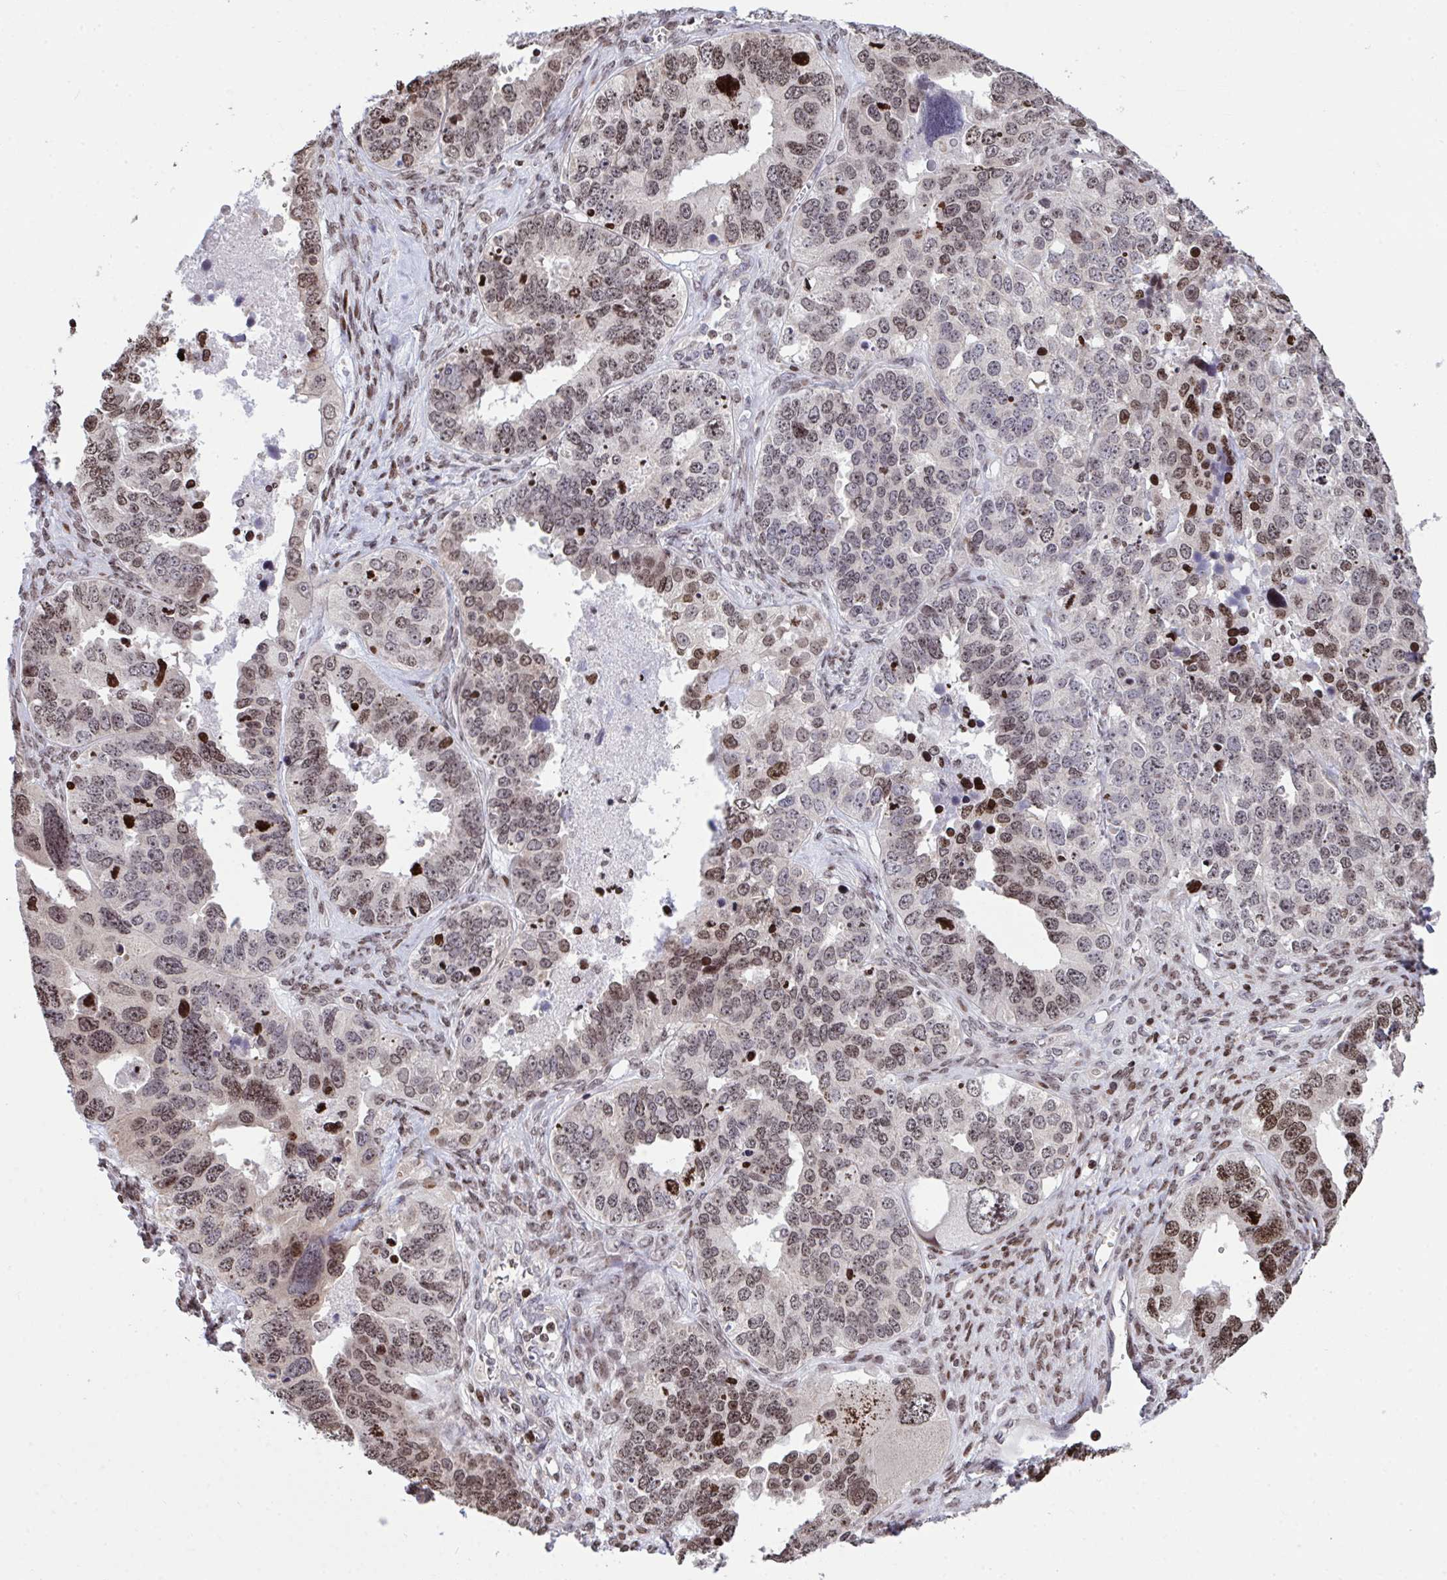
{"staining": {"intensity": "moderate", "quantity": ">75%", "location": "nuclear"}, "tissue": "ovarian cancer", "cell_type": "Tumor cells", "image_type": "cancer", "snomed": [{"axis": "morphology", "description": "Cystadenocarcinoma, serous, NOS"}, {"axis": "topography", "description": "Ovary"}], "caption": "DAB immunohistochemical staining of human ovarian cancer exhibits moderate nuclear protein positivity in approximately >75% of tumor cells. Nuclei are stained in blue.", "gene": "RAPGEF5", "patient": {"sex": "female", "age": 76}}